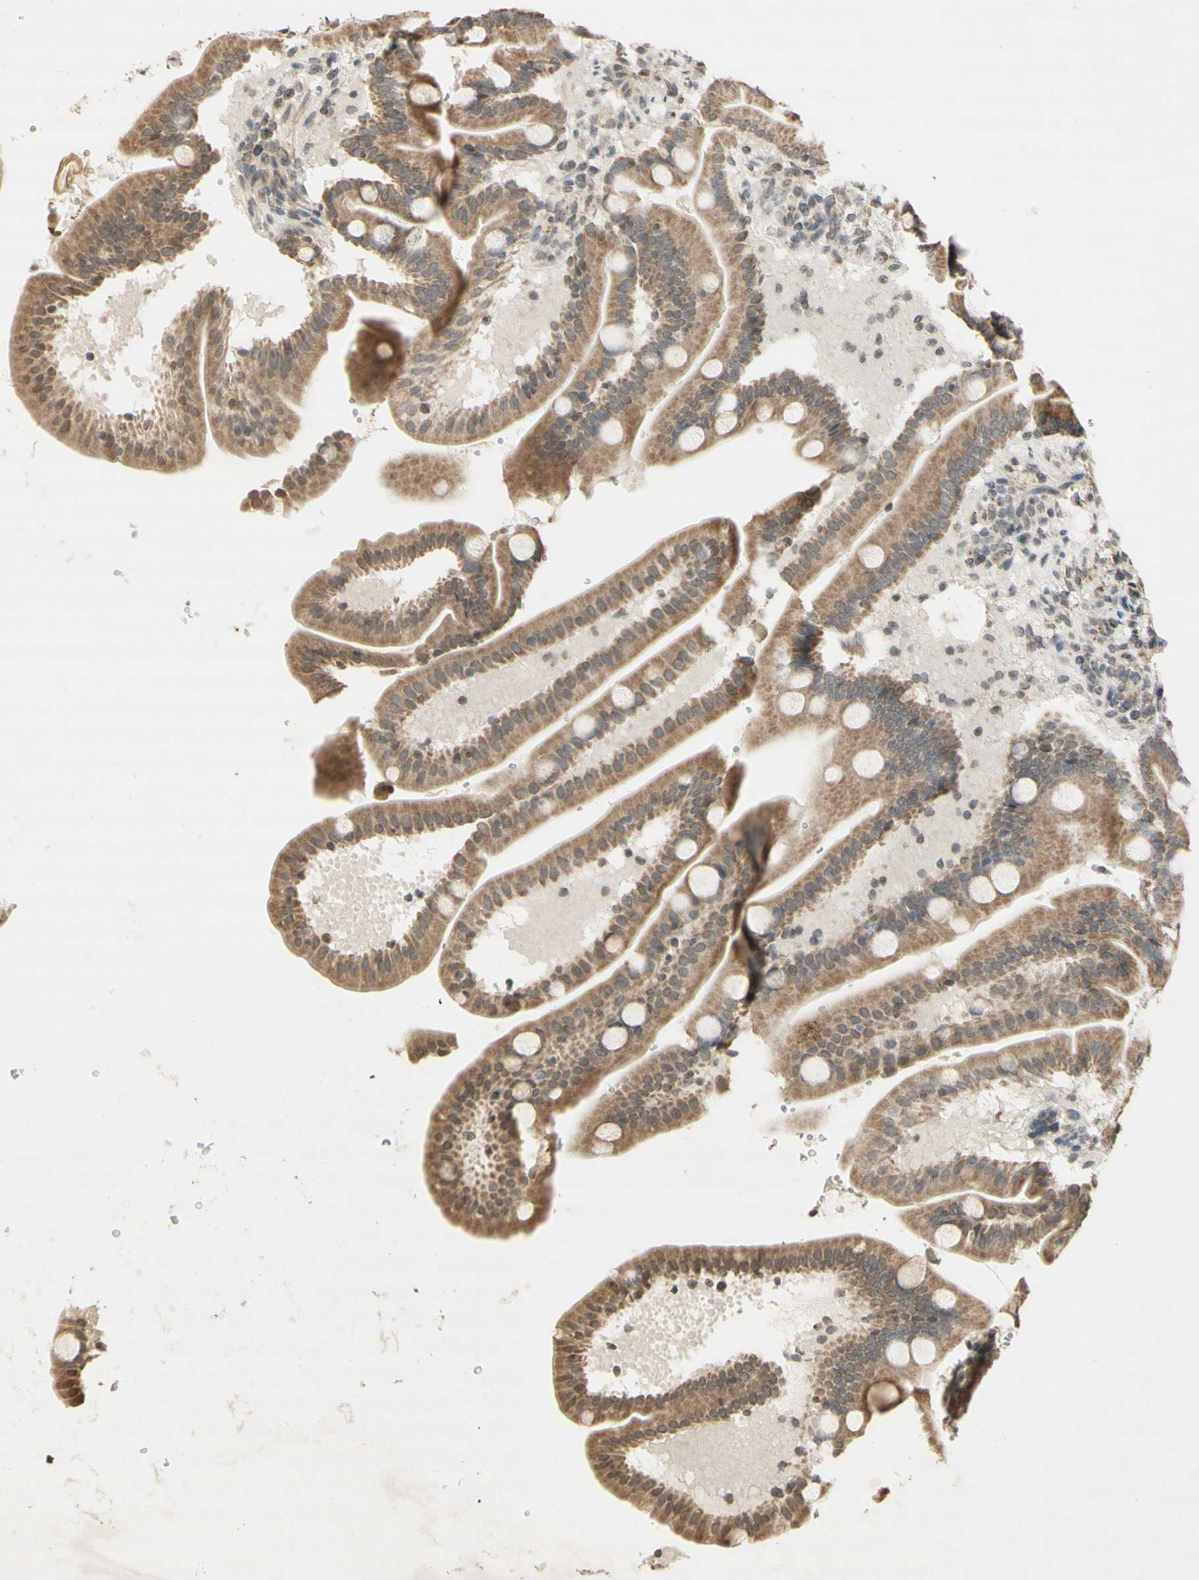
{"staining": {"intensity": "moderate", "quantity": ">75%", "location": "cytoplasmic/membranous,nuclear"}, "tissue": "duodenum", "cell_type": "Glandular cells", "image_type": "normal", "snomed": [{"axis": "morphology", "description": "Normal tissue, NOS"}, {"axis": "topography", "description": "Duodenum"}], "caption": "Glandular cells demonstrate medium levels of moderate cytoplasmic/membranous,nuclear positivity in approximately >75% of cells in normal human duodenum.", "gene": "CCNI", "patient": {"sex": "male", "age": 54}}